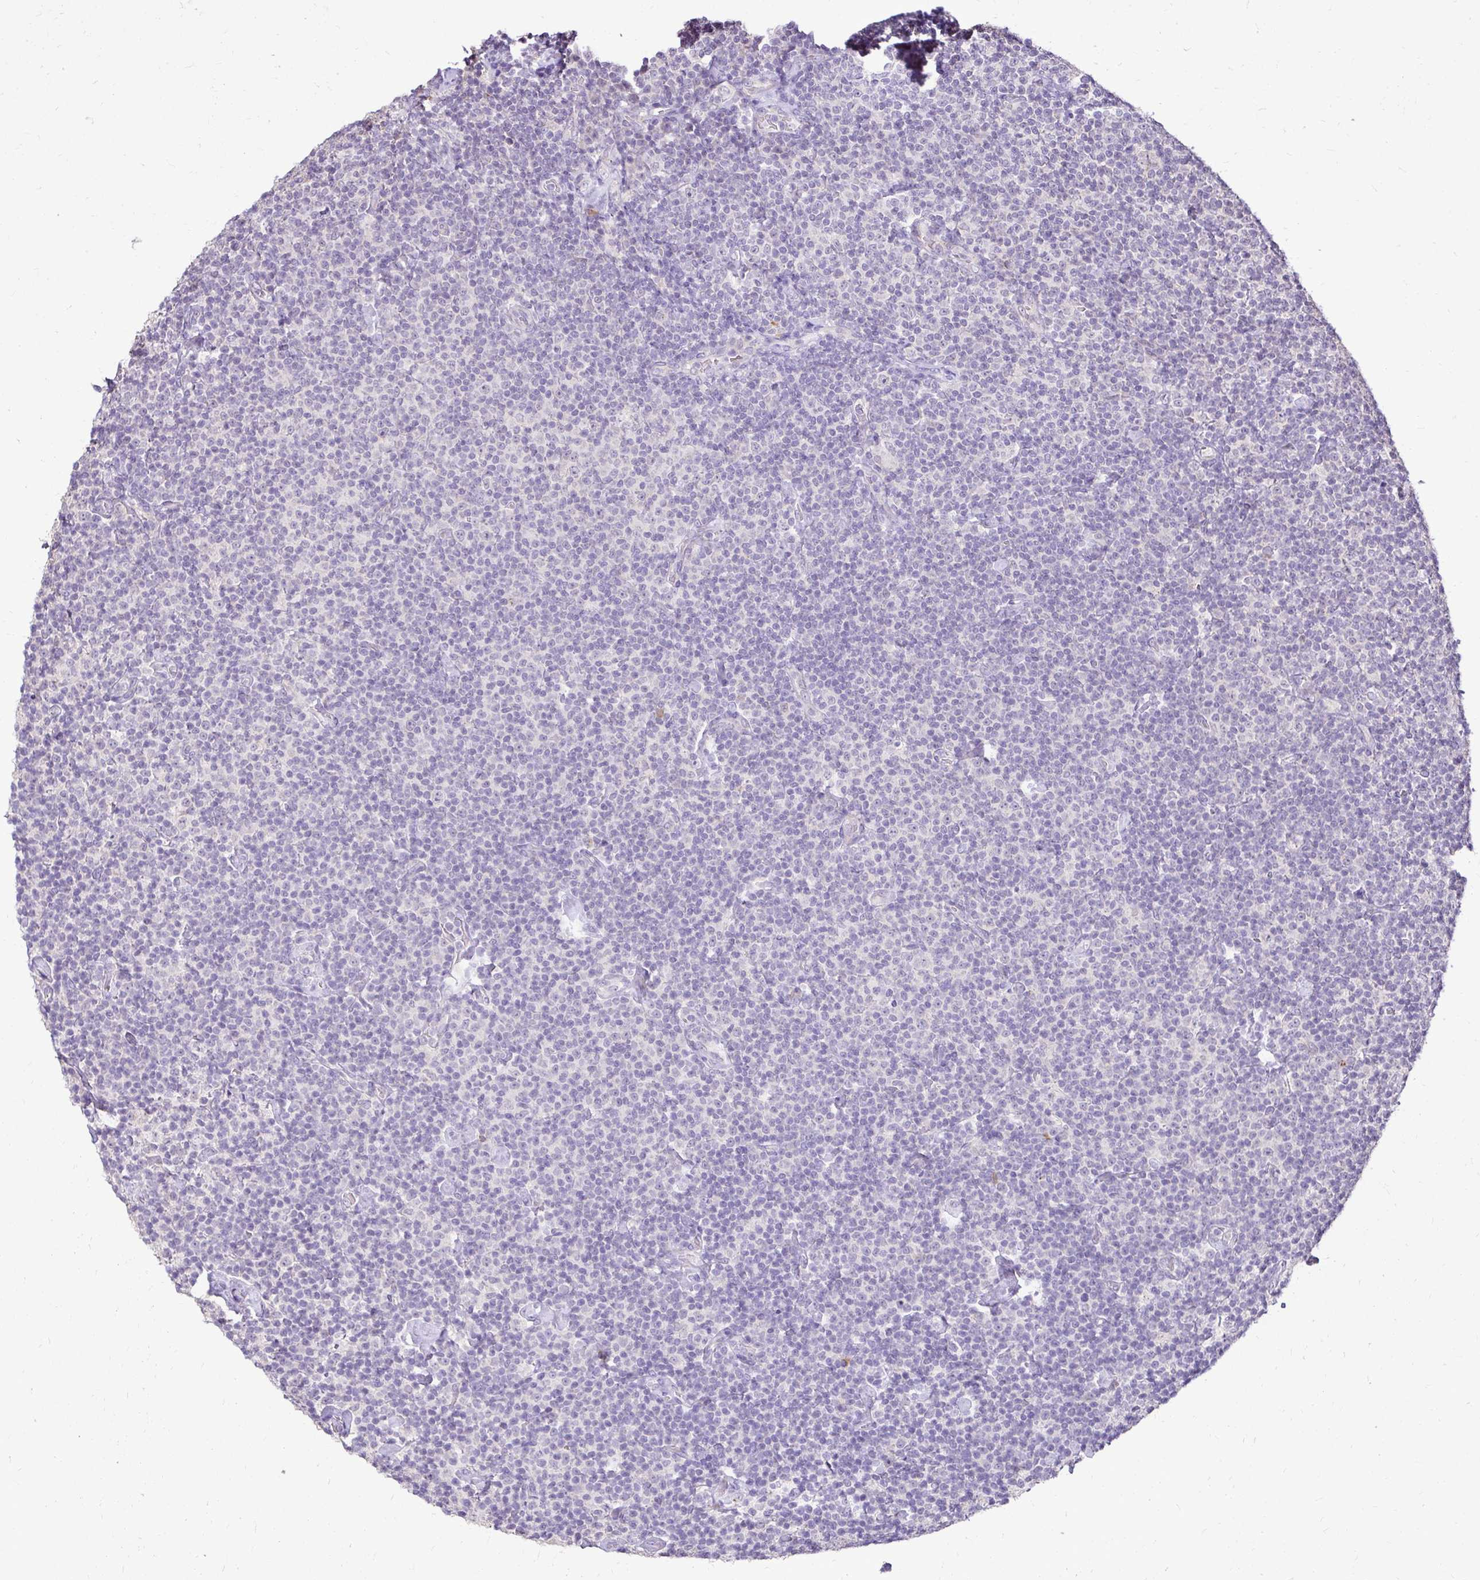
{"staining": {"intensity": "negative", "quantity": "none", "location": "none"}, "tissue": "lymphoma", "cell_type": "Tumor cells", "image_type": "cancer", "snomed": [{"axis": "morphology", "description": "Malignant lymphoma, non-Hodgkin's type, Low grade"}, {"axis": "topography", "description": "Lymph node"}], "caption": "DAB immunohistochemical staining of low-grade malignant lymphoma, non-Hodgkin's type displays no significant positivity in tumor cells.", "gene": "KIAA1210", "patient": {"sex": "male", "age": 81}}